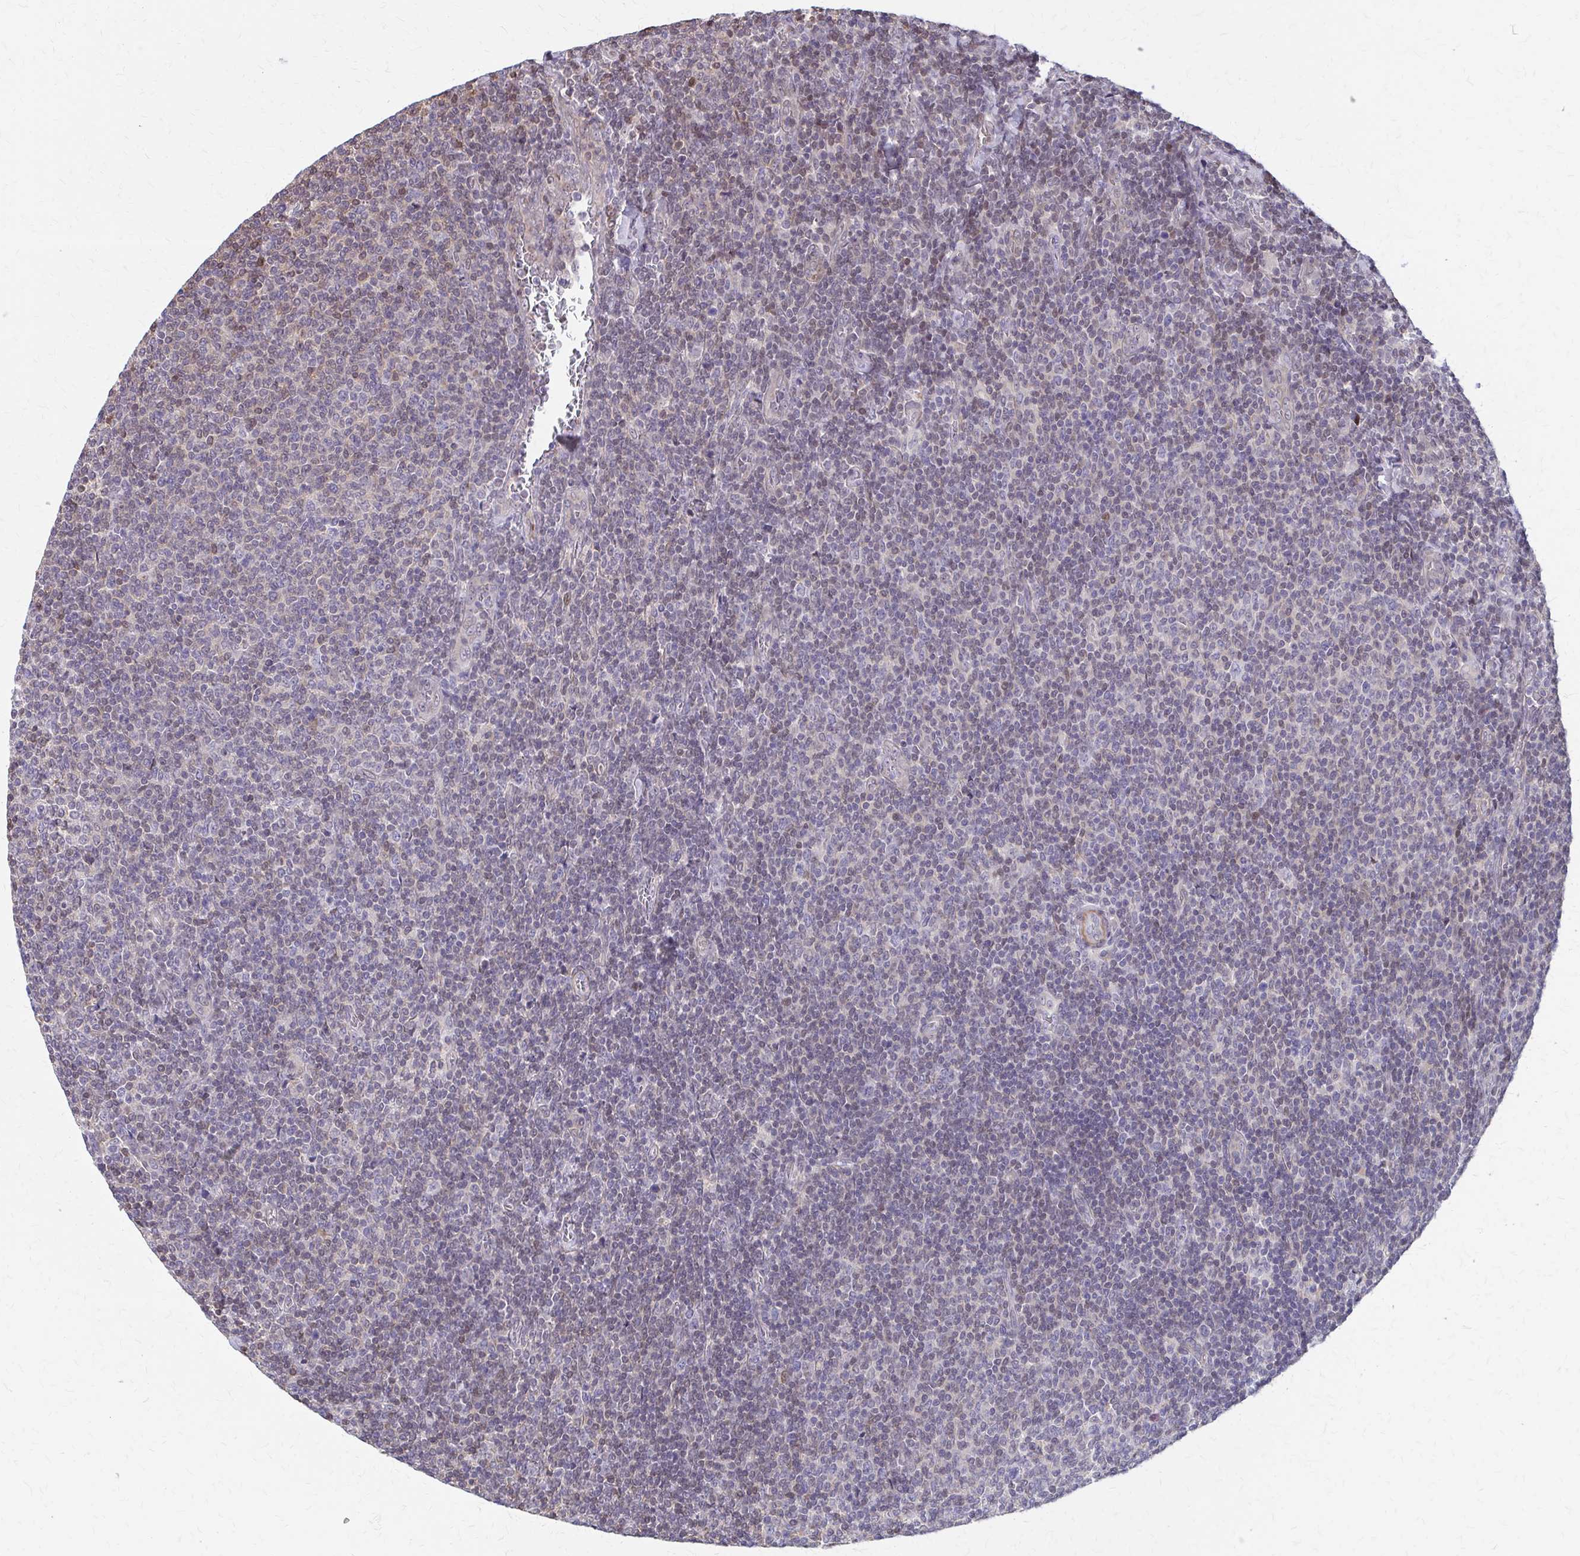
{"staining": {"intensity": "negative", "quantity": "none", "location": "none"}, "tissue": "lymphoma", "cell_type": "Tumor cells", "image_type": "cancer", "snomed": [{"axis": "morphology", "description": "Malignant lymphoma, non-Hodgkin's type, Low grade"}, {"axis": "topography", "description": "Lymph node"}], "caption": "The micrograph displays no significant positivity in tumor cells of lymphoma.", "gene": "IFI44L", "patient": {"sex": "male", "age": 52}}